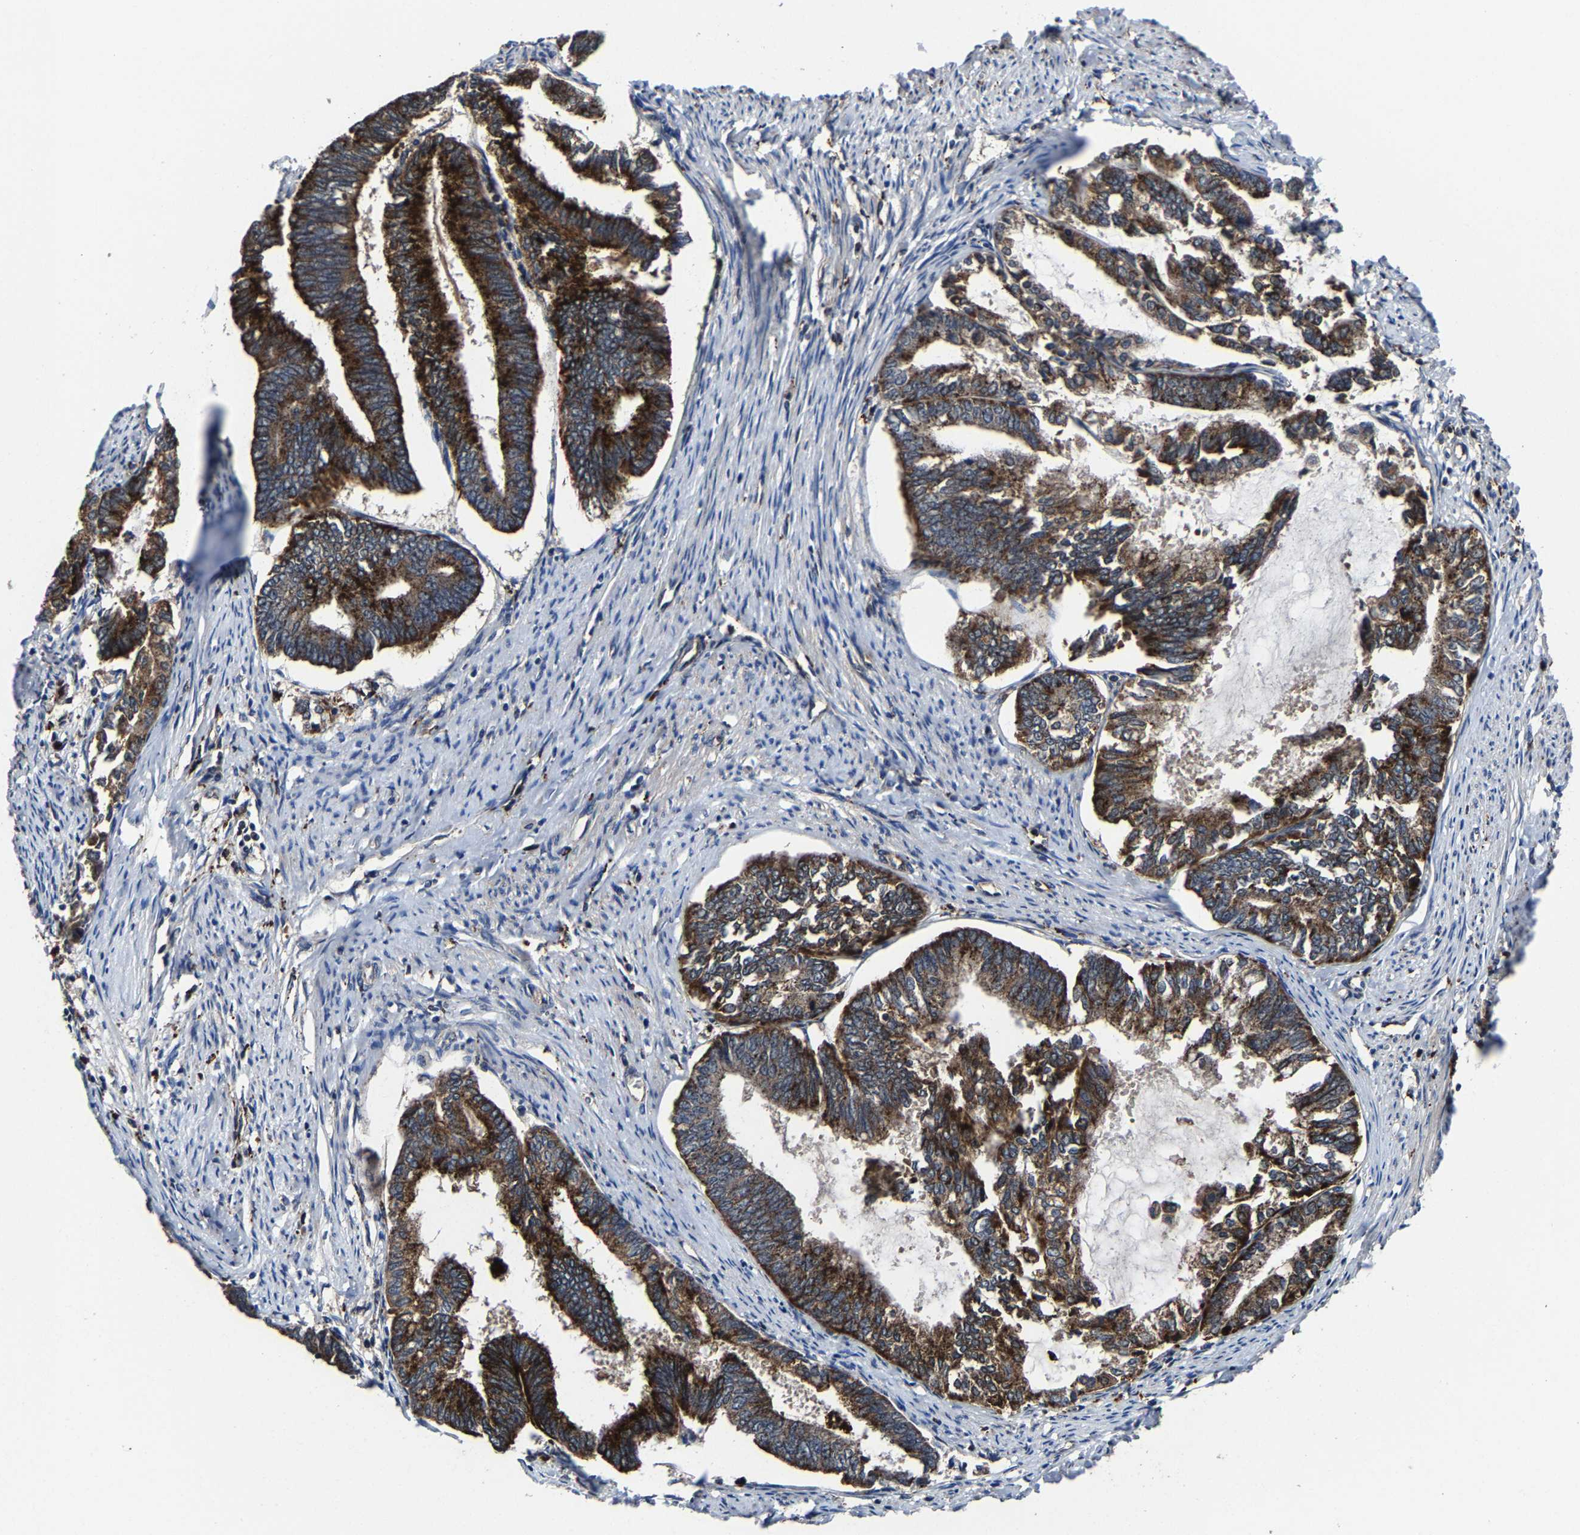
{"staining": {"intensity": "strong", "quantity": ">75%", "location": "cytoplasmic/membranous"}, "tissue": "endometrial cancer", "cell_type": "Tumor cells", "image_type": "cancer", "snomed": [{"axis": "morphology", "description": "Adenocarcinoma, NOS"}, {"axis": "topography", "description": "Endometrium"}], "caption": "Human endometrial cancer (adenocarcinoma) stained for a protein (brown) shows strong cytoplasmic/membranous positive expression in approximately >75% of tumor cells.", "gene": "ZCCHC7", "patient": {"sex": "female", "age": 86}}